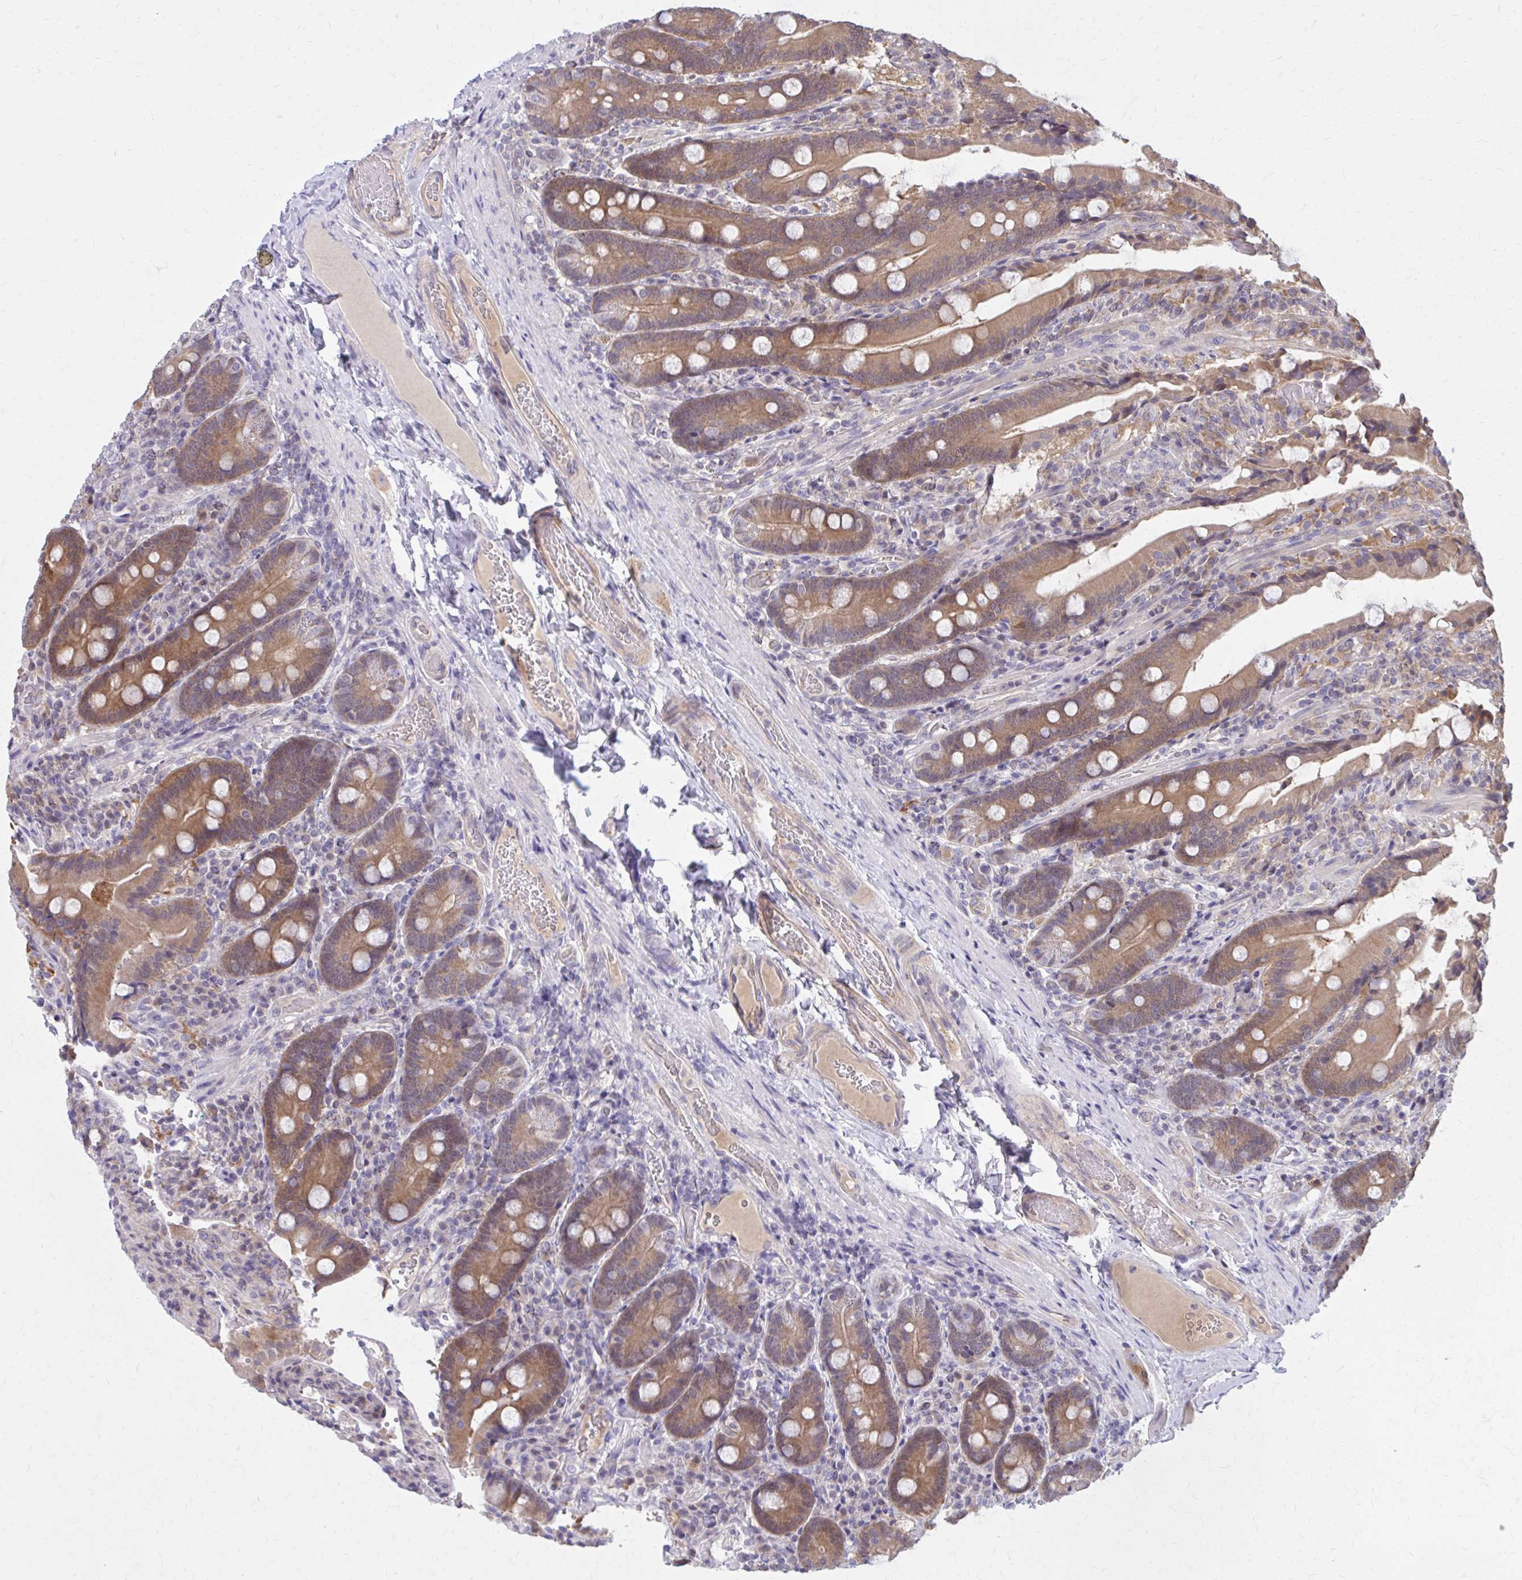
{"staining": {"intensity": "moderate", "quantity": ">75%", "location": "cytoplasmic/membranous"}, "tissue": "duodenum", "cell_type": "Glandular cells", "image_type": "normal", "snomed": [{"axis": "morphology", "description": "Normal tissue, NOS"}, {"axis": "topography", "description": "Duodenum"}], "caption": "Protein staining demonstrates moderate cytoplasmic/membranous positivity in approximately >75% of glandular cells in normal duodenum.", "gene": "DBI", "patient": {"sex": "female", "age": 62}}